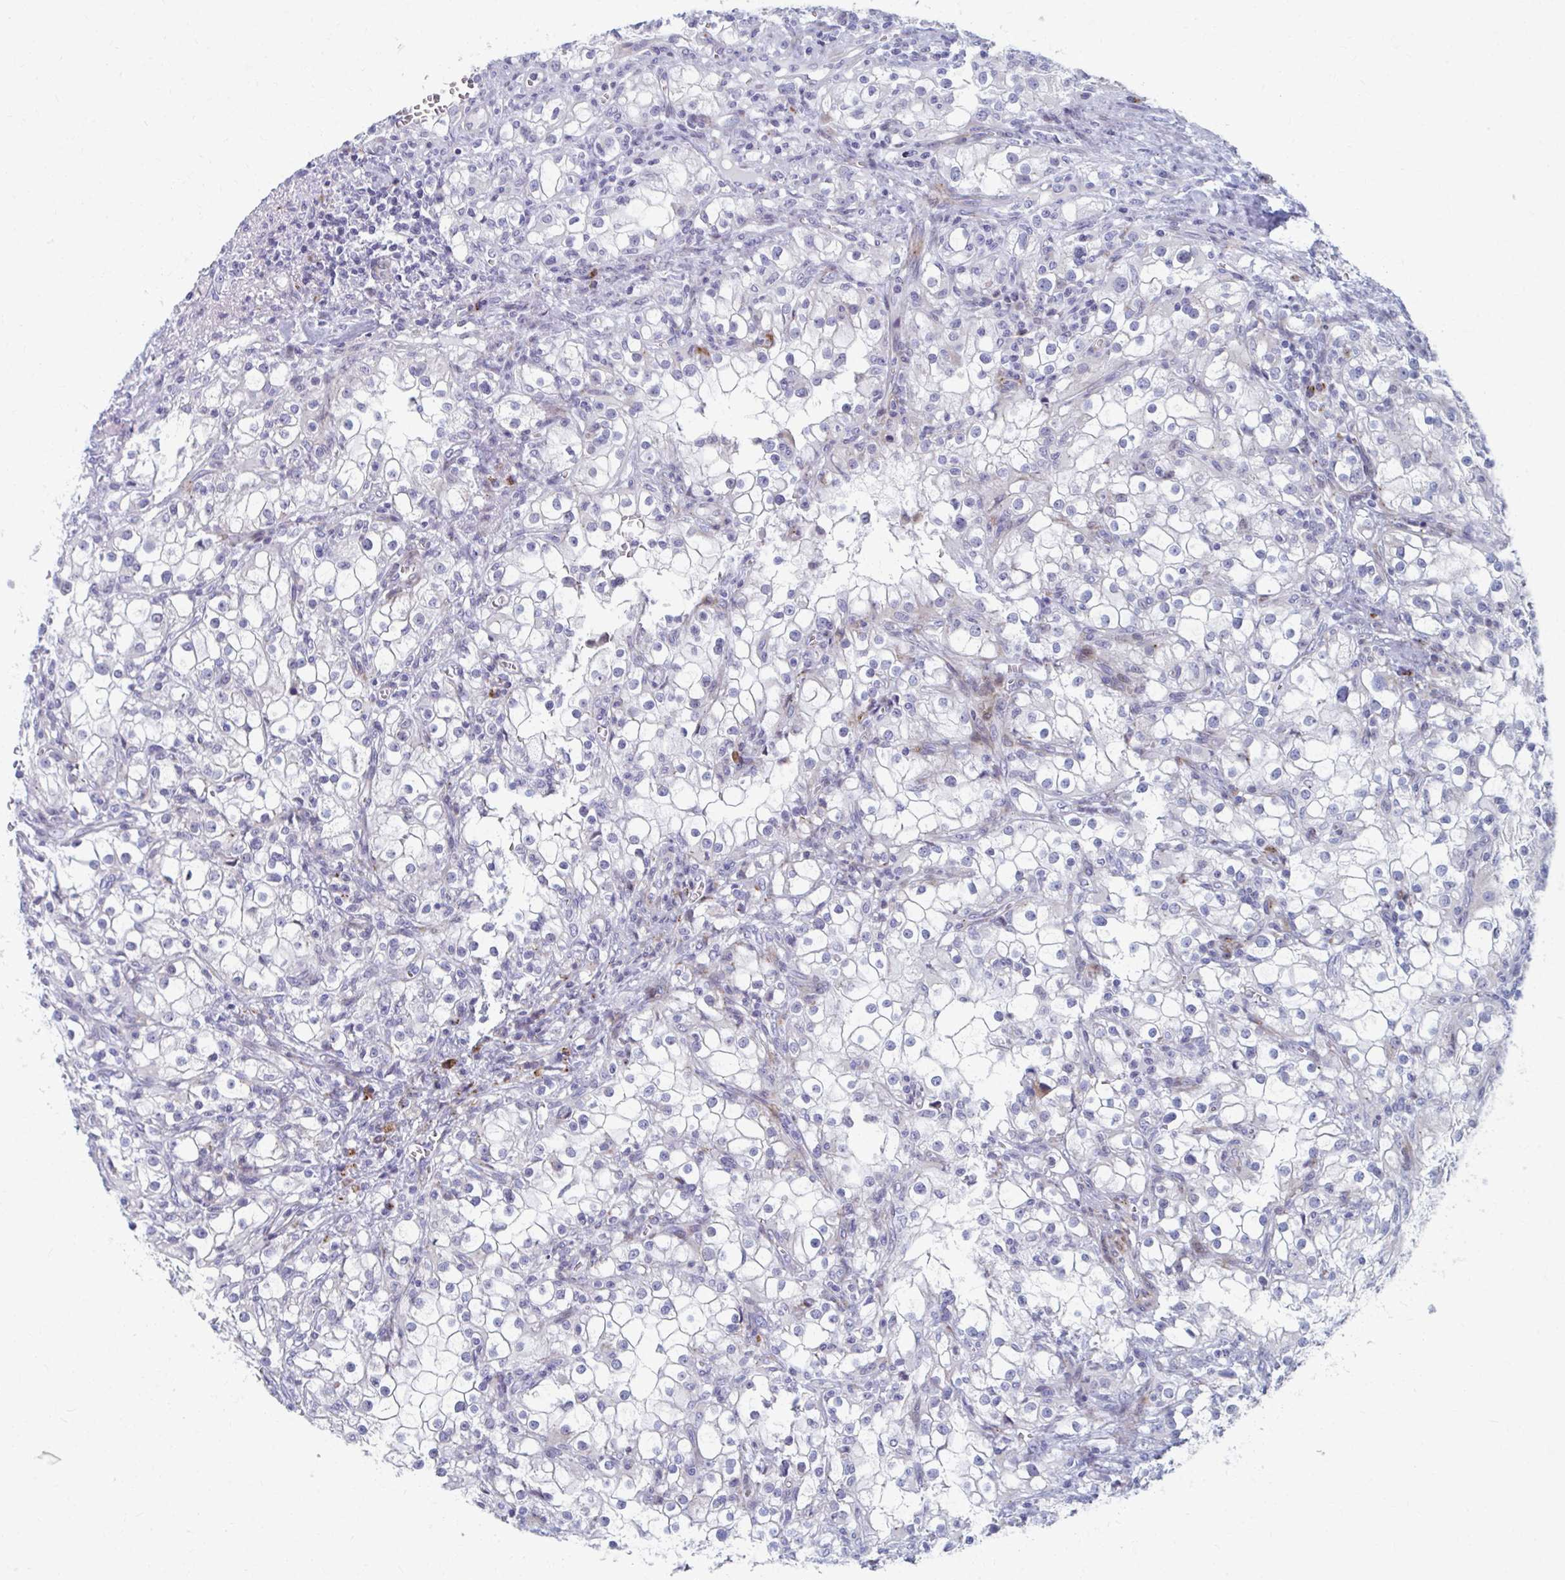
{"staining": {"intensity": "negative", "quantity": "none", "location": "none"}, "tissue": "renal cancer", "cell_type": "Tumor cells", "image_type": "cancer", "snomed": [{"axis": "morphology", "description": "Adenocarcinoma, NOS"}, {"axis": "topography", "description": "Kidney"}], "caption": "Renal cancer stained for a protein using immunohistochemistry demonstrates no staining tumor cells.", "gene": "OLFM2", "patient": {"sex": "female", "age": 74}}